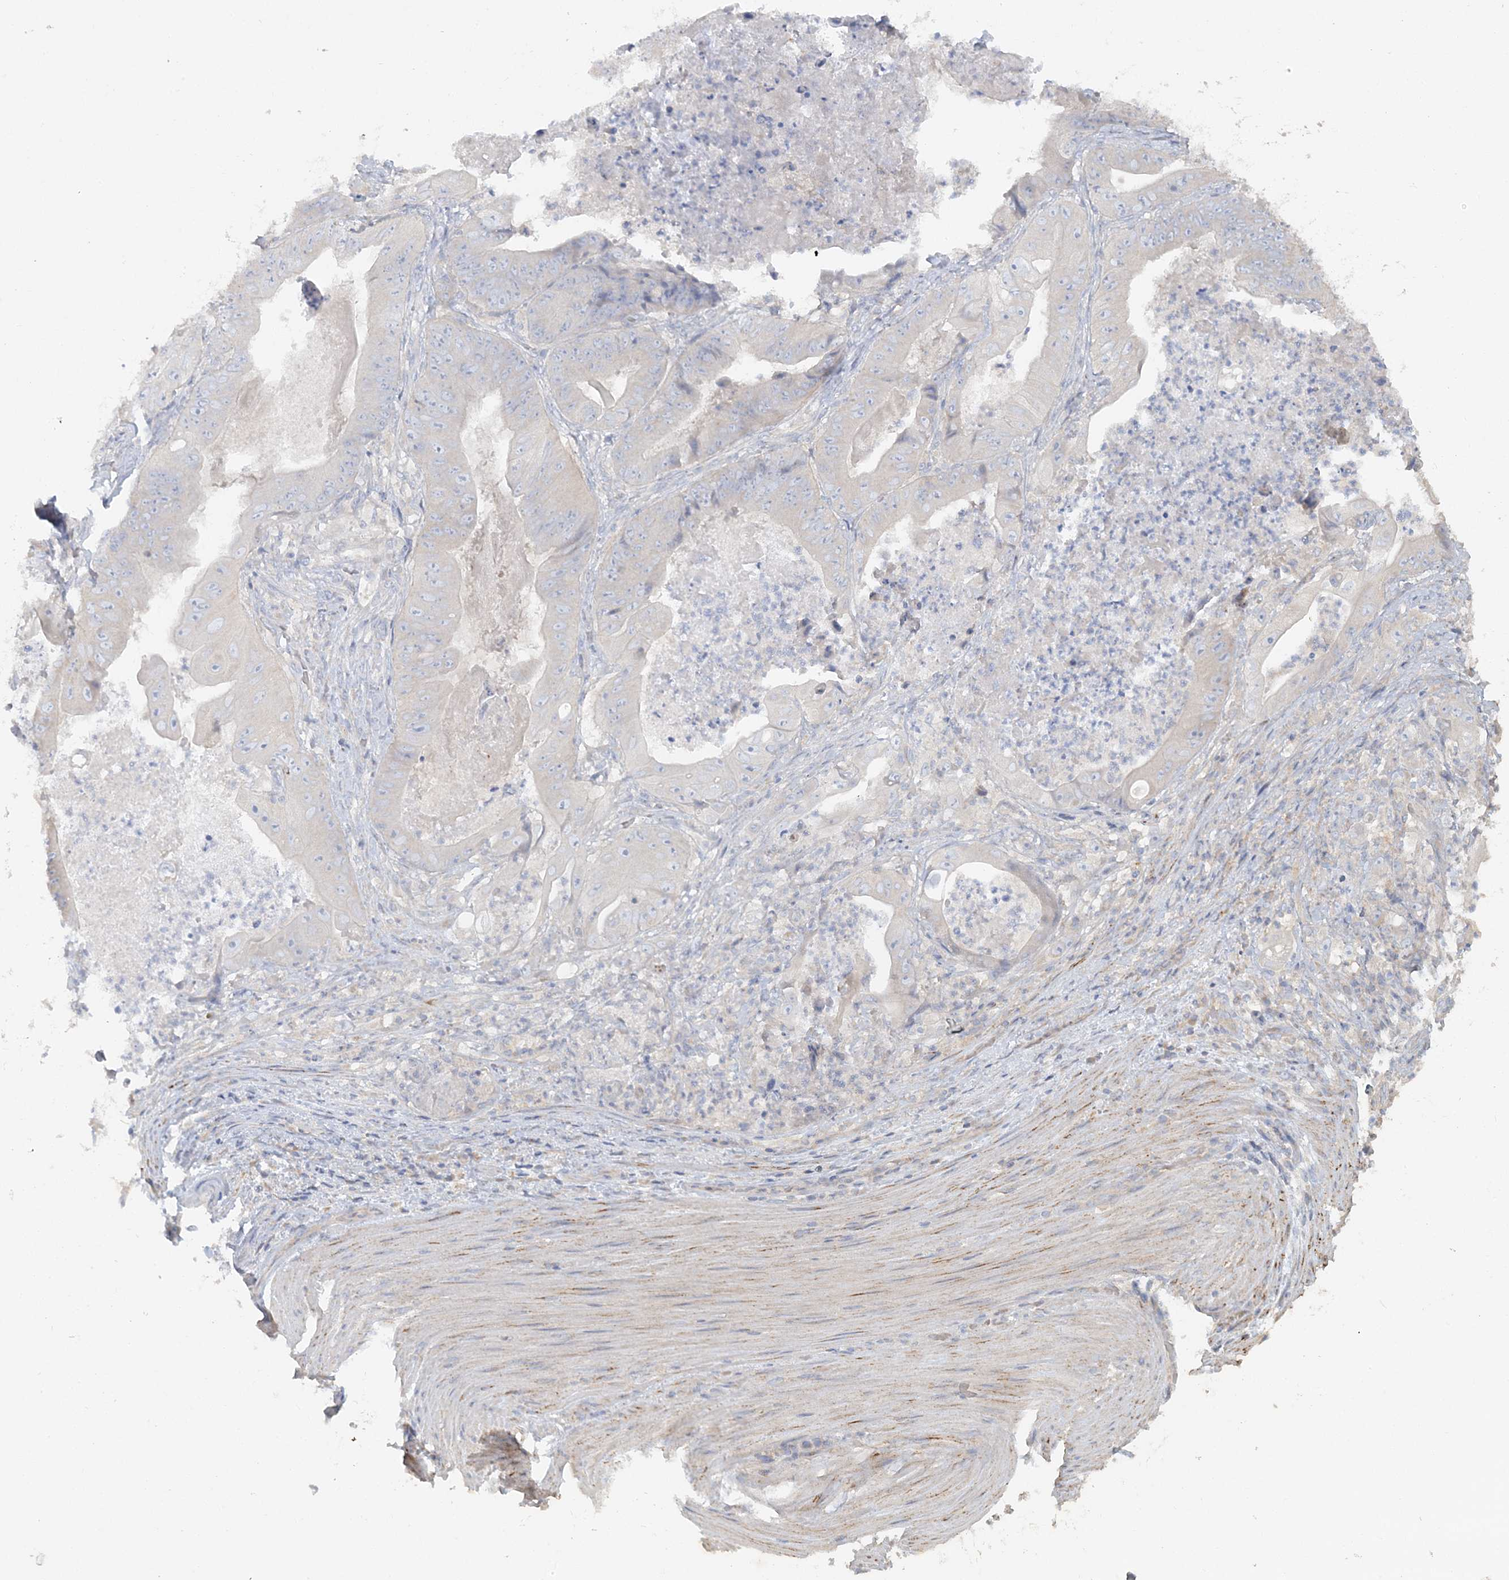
{"staining": {"intensity": "negative", "quantity": "none", "location": "none"}, "tissue": "stomach cancer", "cell_type": "Tumor cells", "image_type": "cancer", "snomed": [{"axis": "morphology", "description": "Adenocarcinoma, NOS"}, {"axis": "topography", "description": "Stomach"}], "caption": "IHC photomicrograph of stomach cancer stained for a protein (brown), which demonstrates no expression in tumor cells.", "gene": "TBC1D5", "patient": {"sex": "female", "age": 73}}